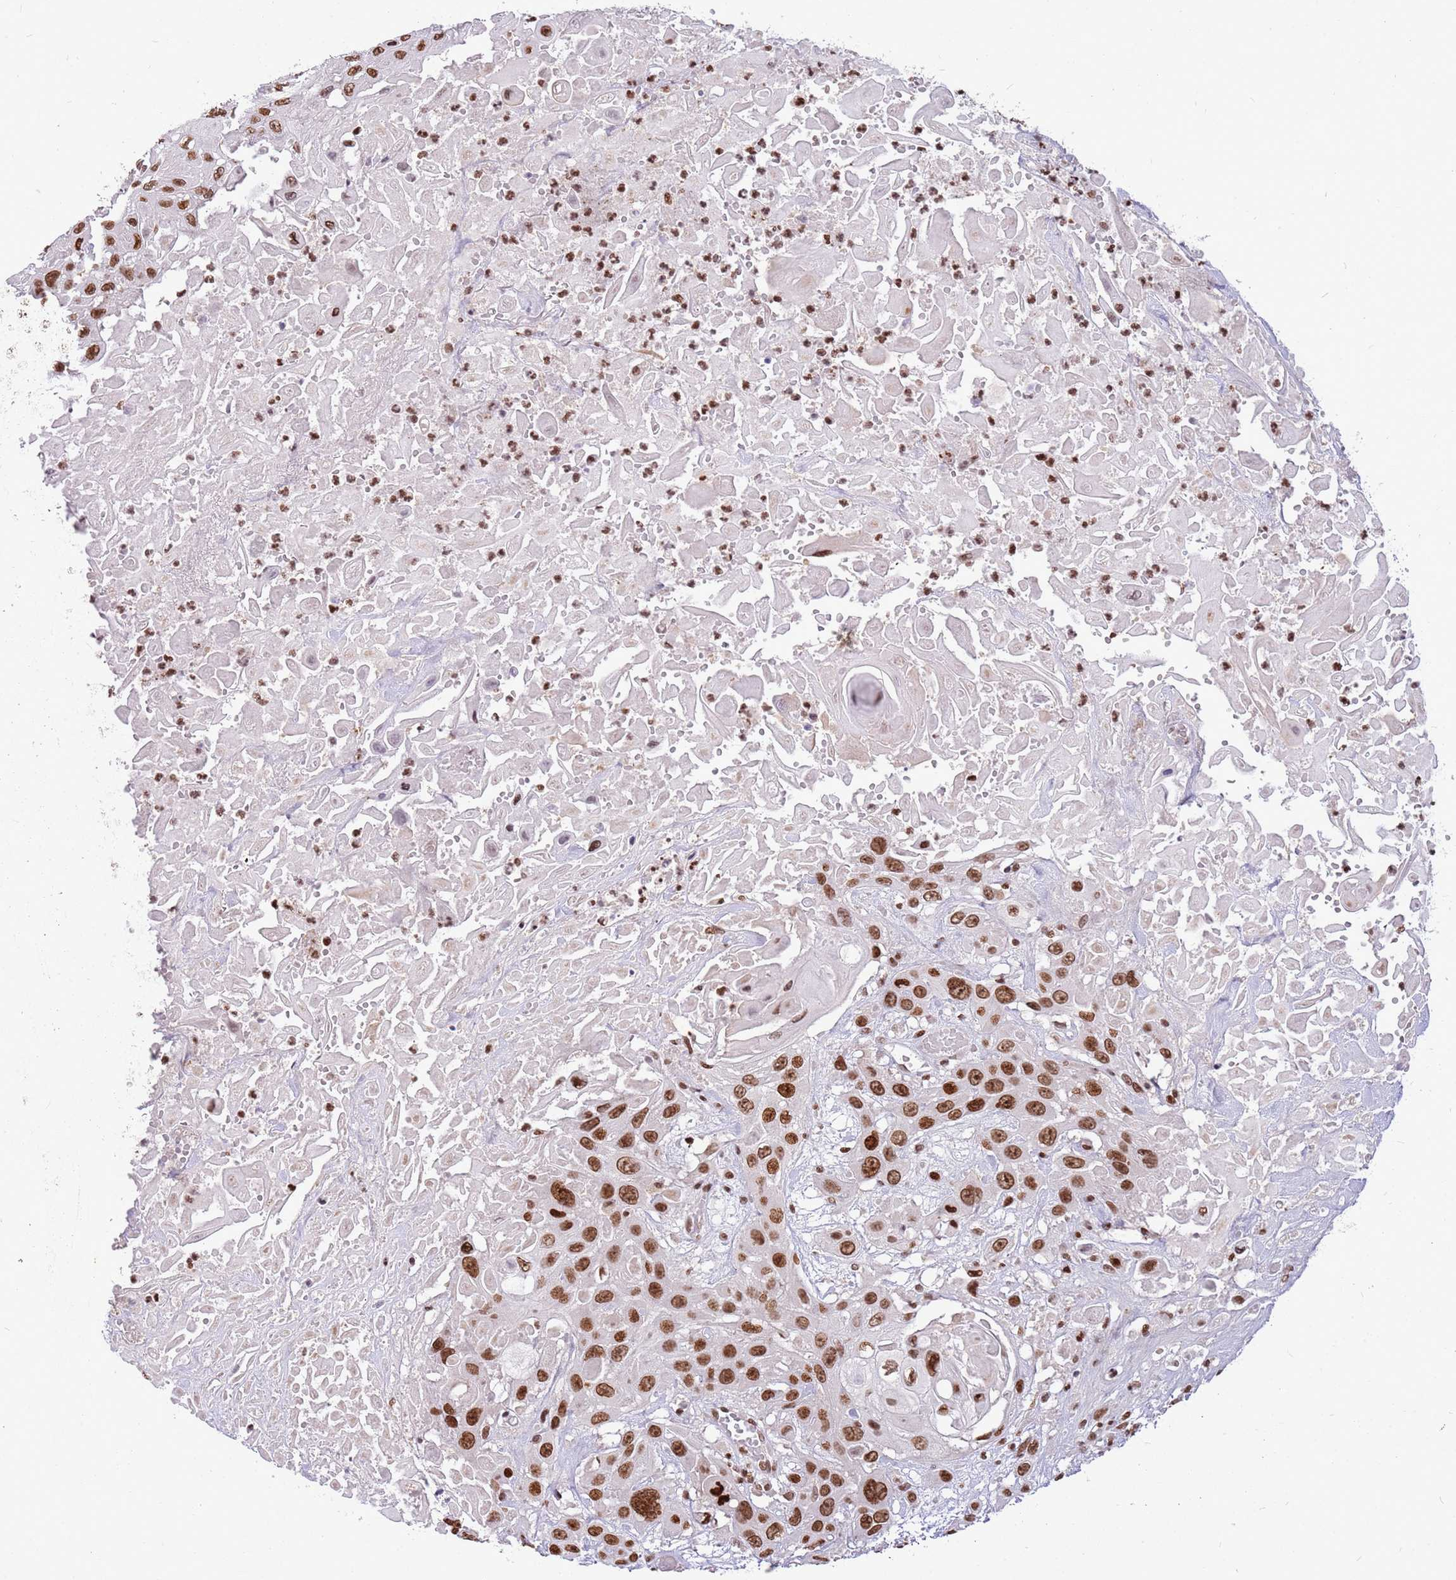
{"staining": {"intensity": "moderate", "quantity": ">75%", "location": "nuclear"}, "tissue": "head and neck cancer", "cell_type": "Tumor cells", "image_type": "cancer", "snomed": [{"axis": "morphology", "description": "Squamous cell carcinoma, NOS"}, {"axis": "topography", "description": "Head-Neck"}], "caption": "A high-resolution photomicrograph shows immunohistochemistry staining of head and neck cancer, which displays moderate nuclear positivity in approximately >75% of tumor cells.", "gene": "WASHC4", "patient": {"sex": "male", "age": 81}}